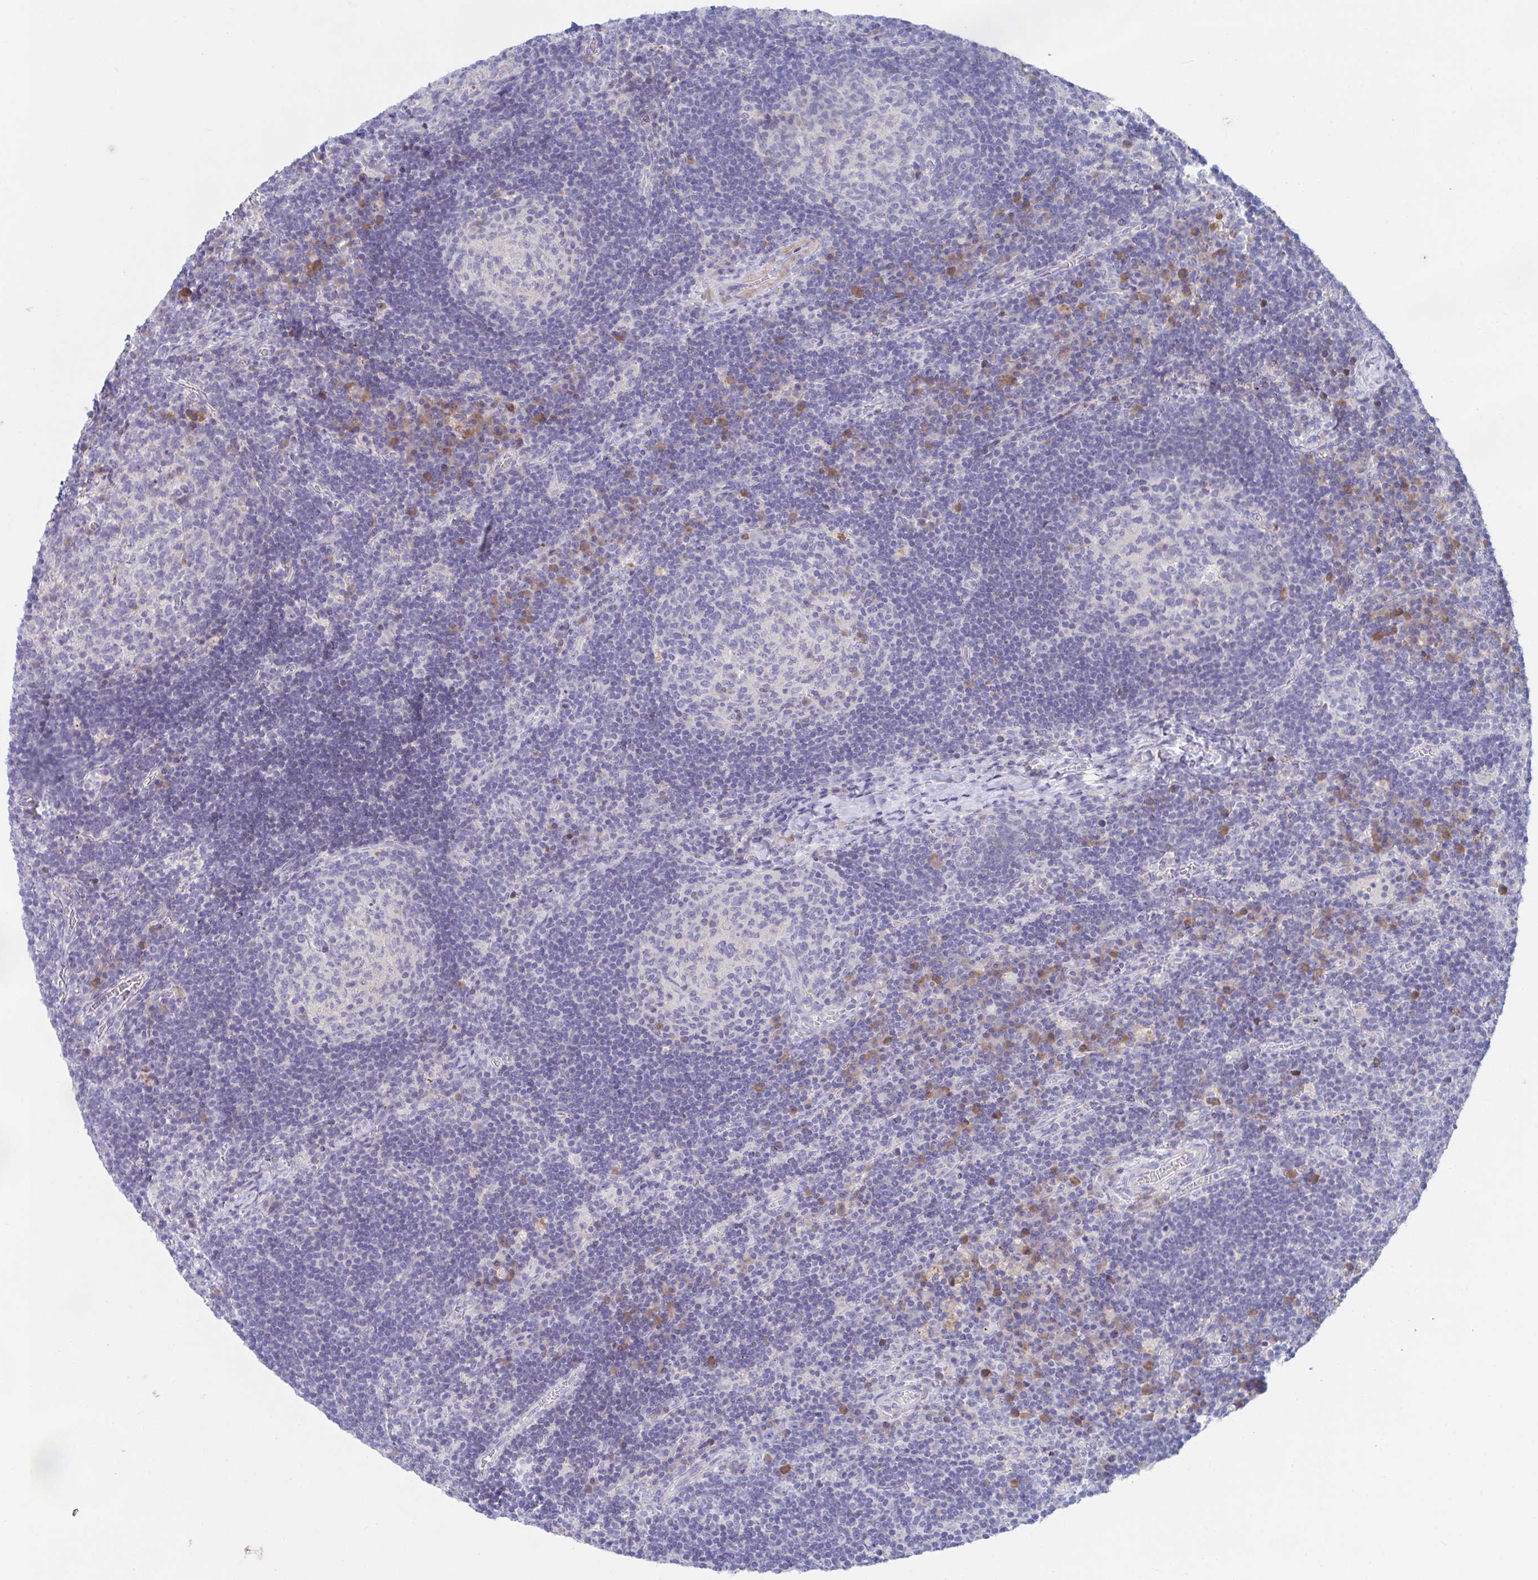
{"staining": {"intensity": "negative", "quantity": "none", "location": "none"}, "tissue": "lymph node", "cell_type": "Germinal center cells", "image_type": "normal", "snomed": [{"axis": "morphology", "description": "Normal tissue, NOS"}, {"axis": "topography", "description": "Lymph node"}], "caption": "Germinal center cells are negative for protein expression in unremarkable human lymph node. (DAB immunohistochemistry (IHC), high magnification).", "gene": "TNFAIP6", "patient": {"sex": "male", "age": 67}}